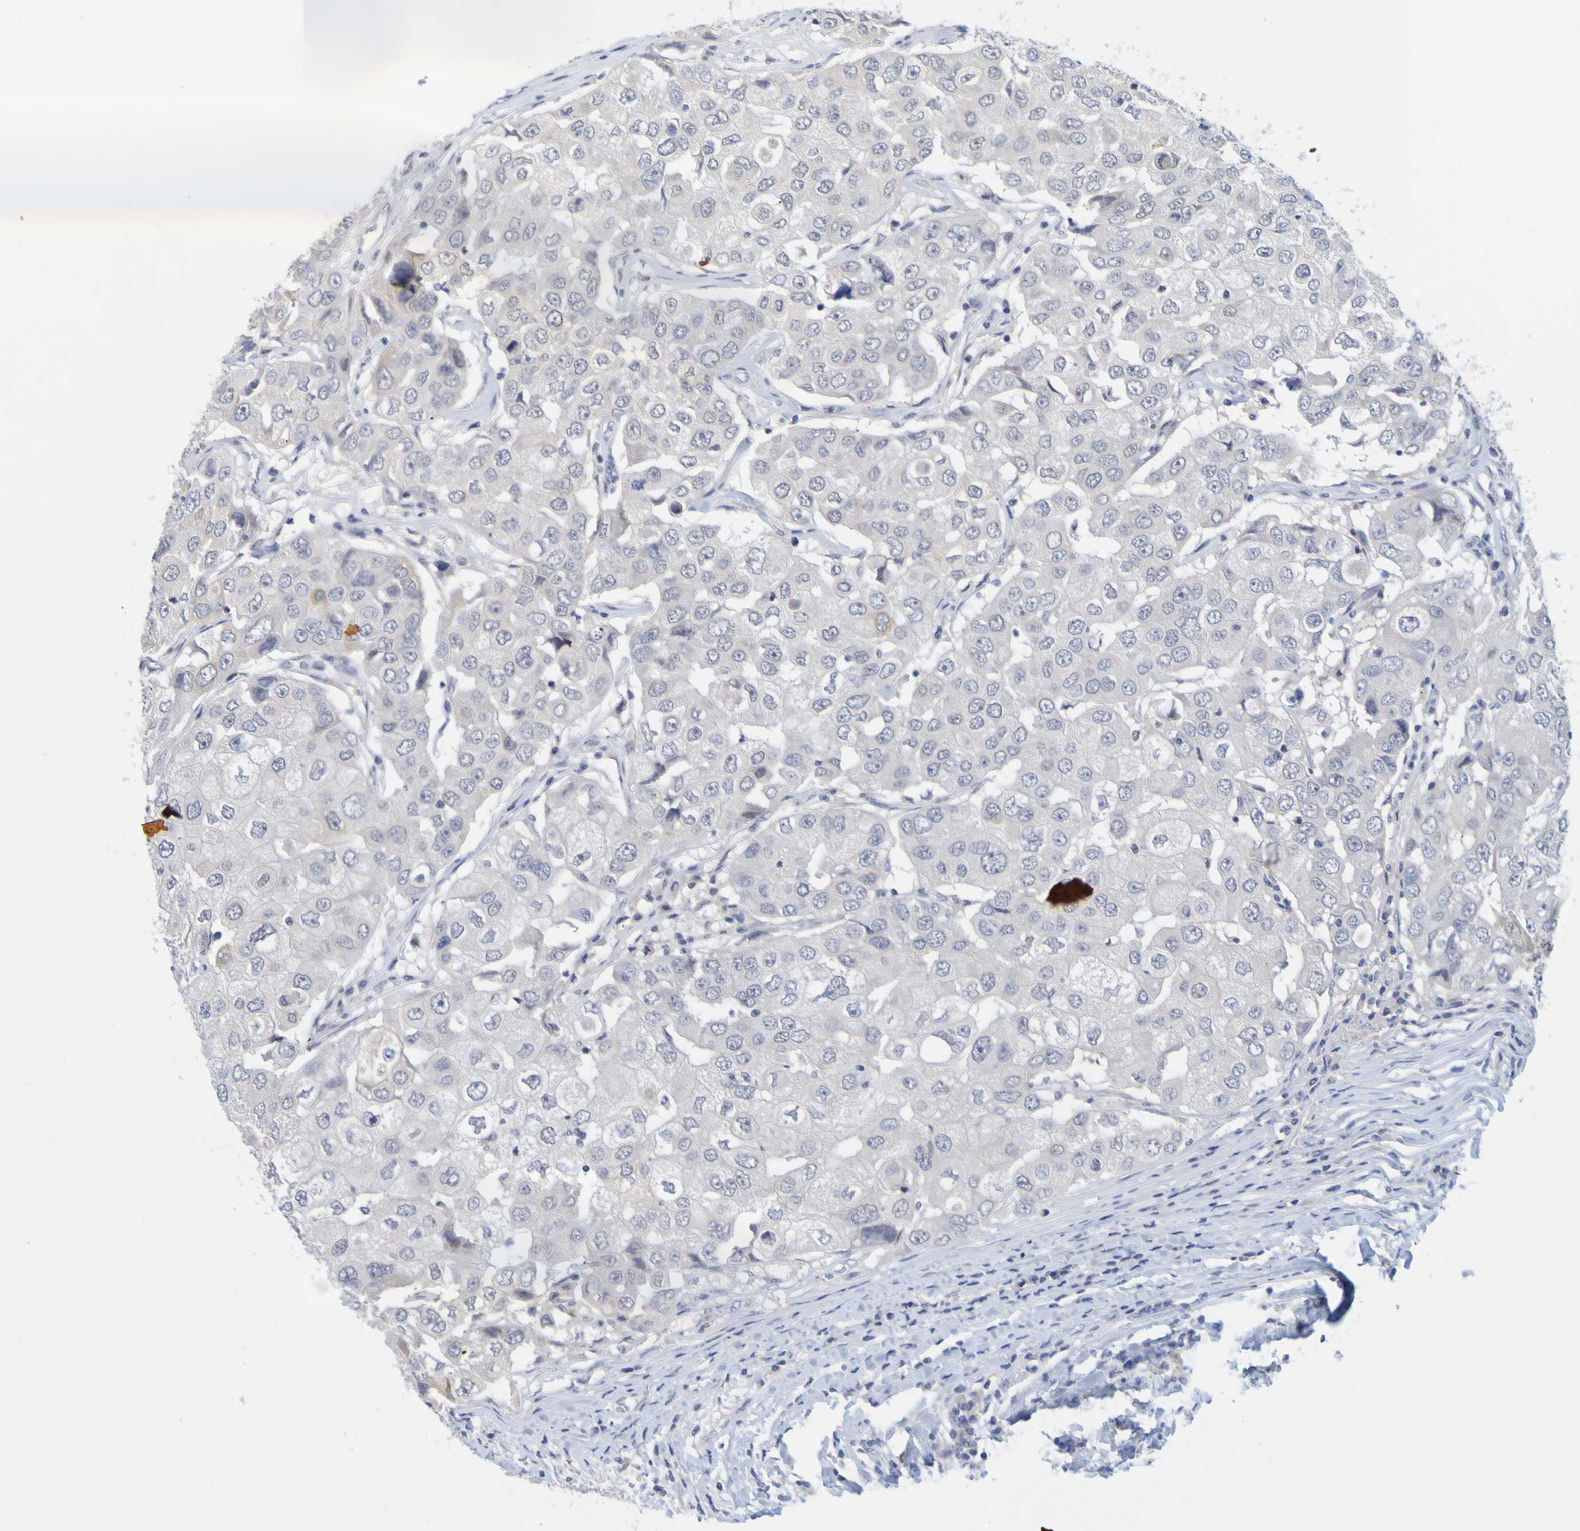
{"staining": {"intensity": "negative", "quantity": "none", "location": "none"}, "tissue": "breast cancer", "cell_type": "Tumor cells", "image_type": "cancer", "snomed": [{"axis": "morphology", "description": "Duct carcinoma"}, {"axis": "topography", "description": "Breast"}], "caption": "Immunohistochemistry of human breast intraductal carcinoma reveals no positivity in tumor cells.", "gene": "ENDOU", "patient": {"sex": "female", "age": 27}}